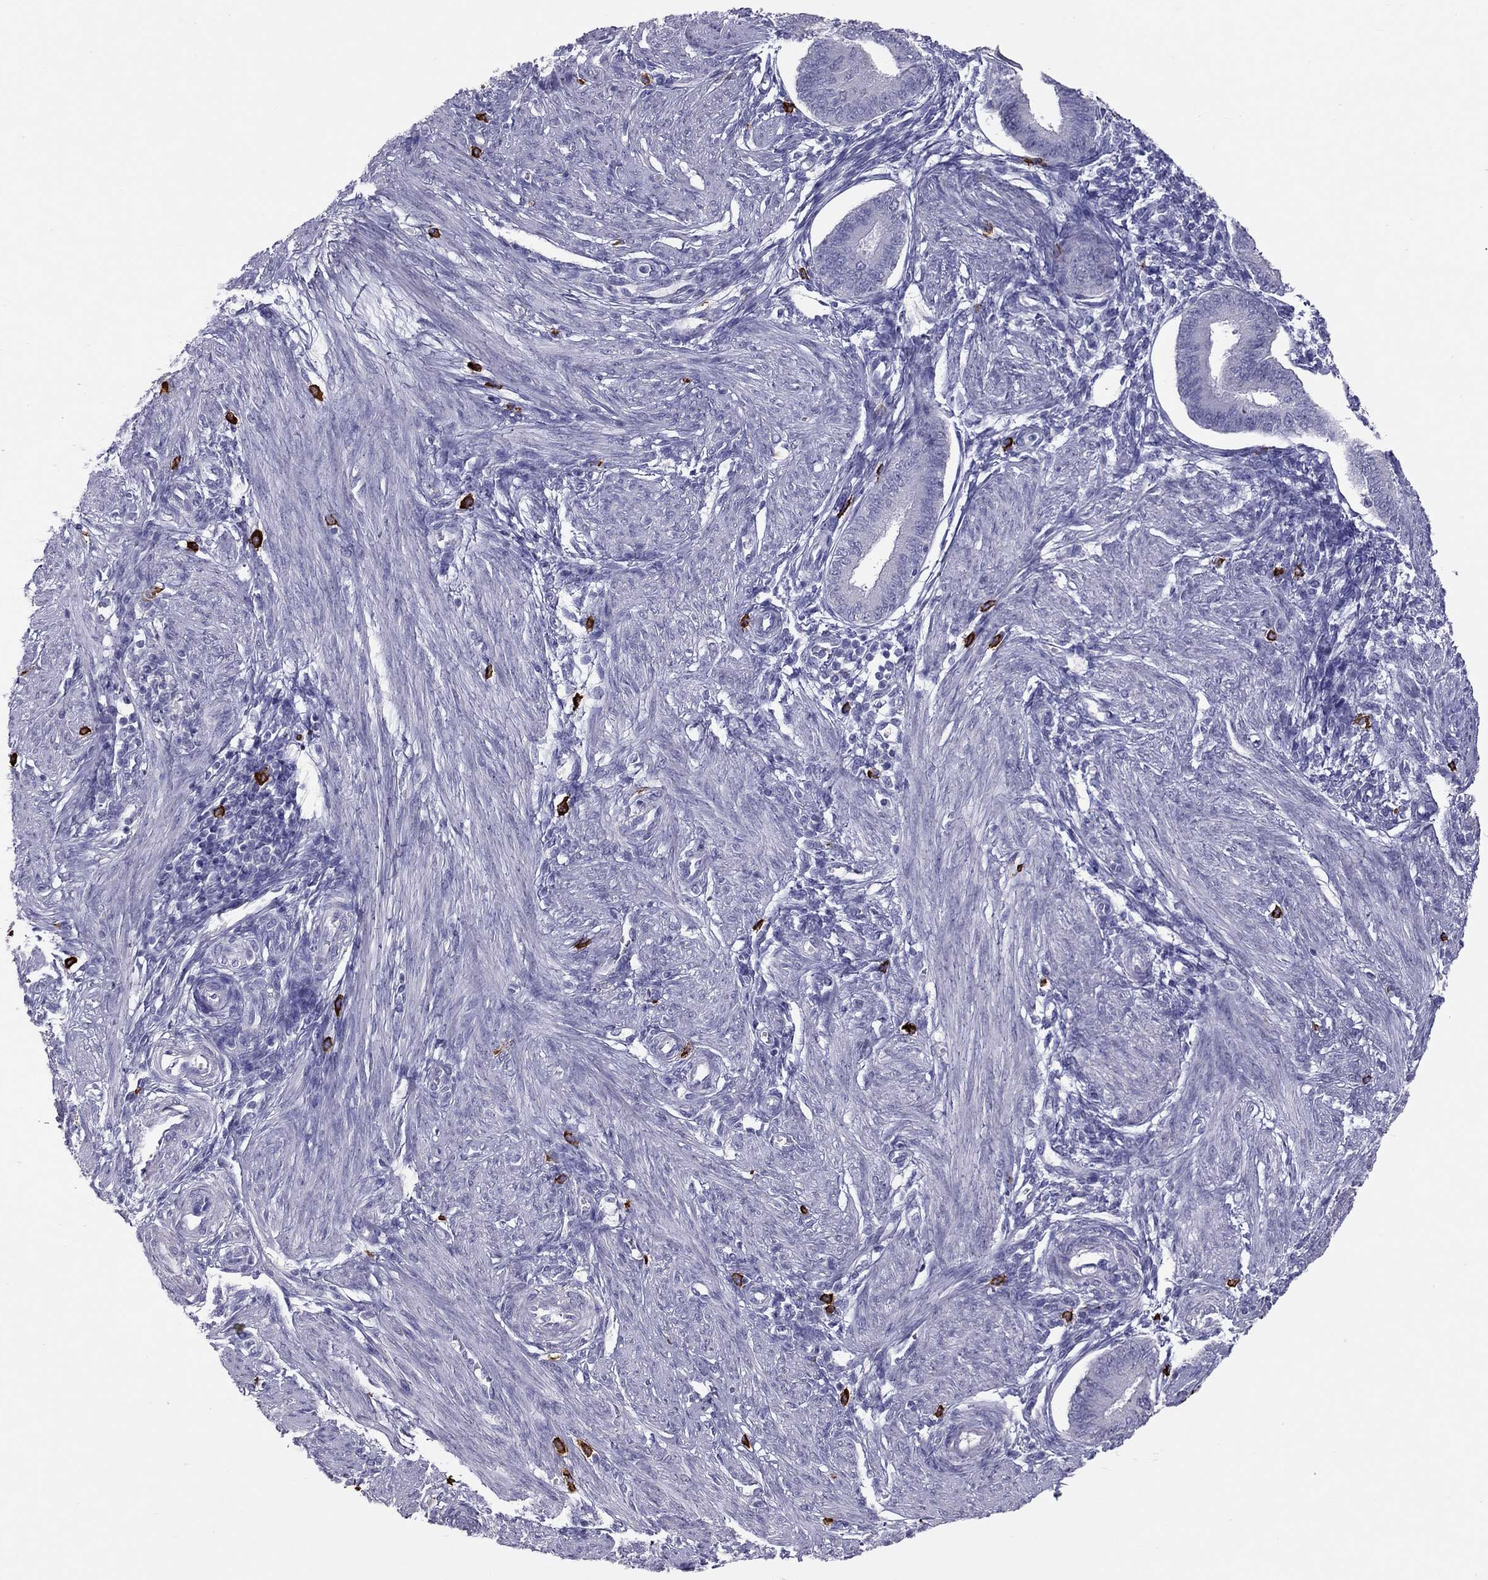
{"staining": {"intensity": "negative", "quantity": "none", "location": "none"}, "tissue": "endometrium", "cell_type": "Cells in endometrial stroma", "image_type": "normal", "snomed": [{"axis": "morphology", "description": "Normal tissue, NOS"}, {"axis": "topography", "description": "Endometrium"}], "caption": "The image demonstrates no staining of cells in endometrial stroma in unremarkable endometrium.", "gene": "IL17REL", "patient": {"sex": "female", "age": 39}}